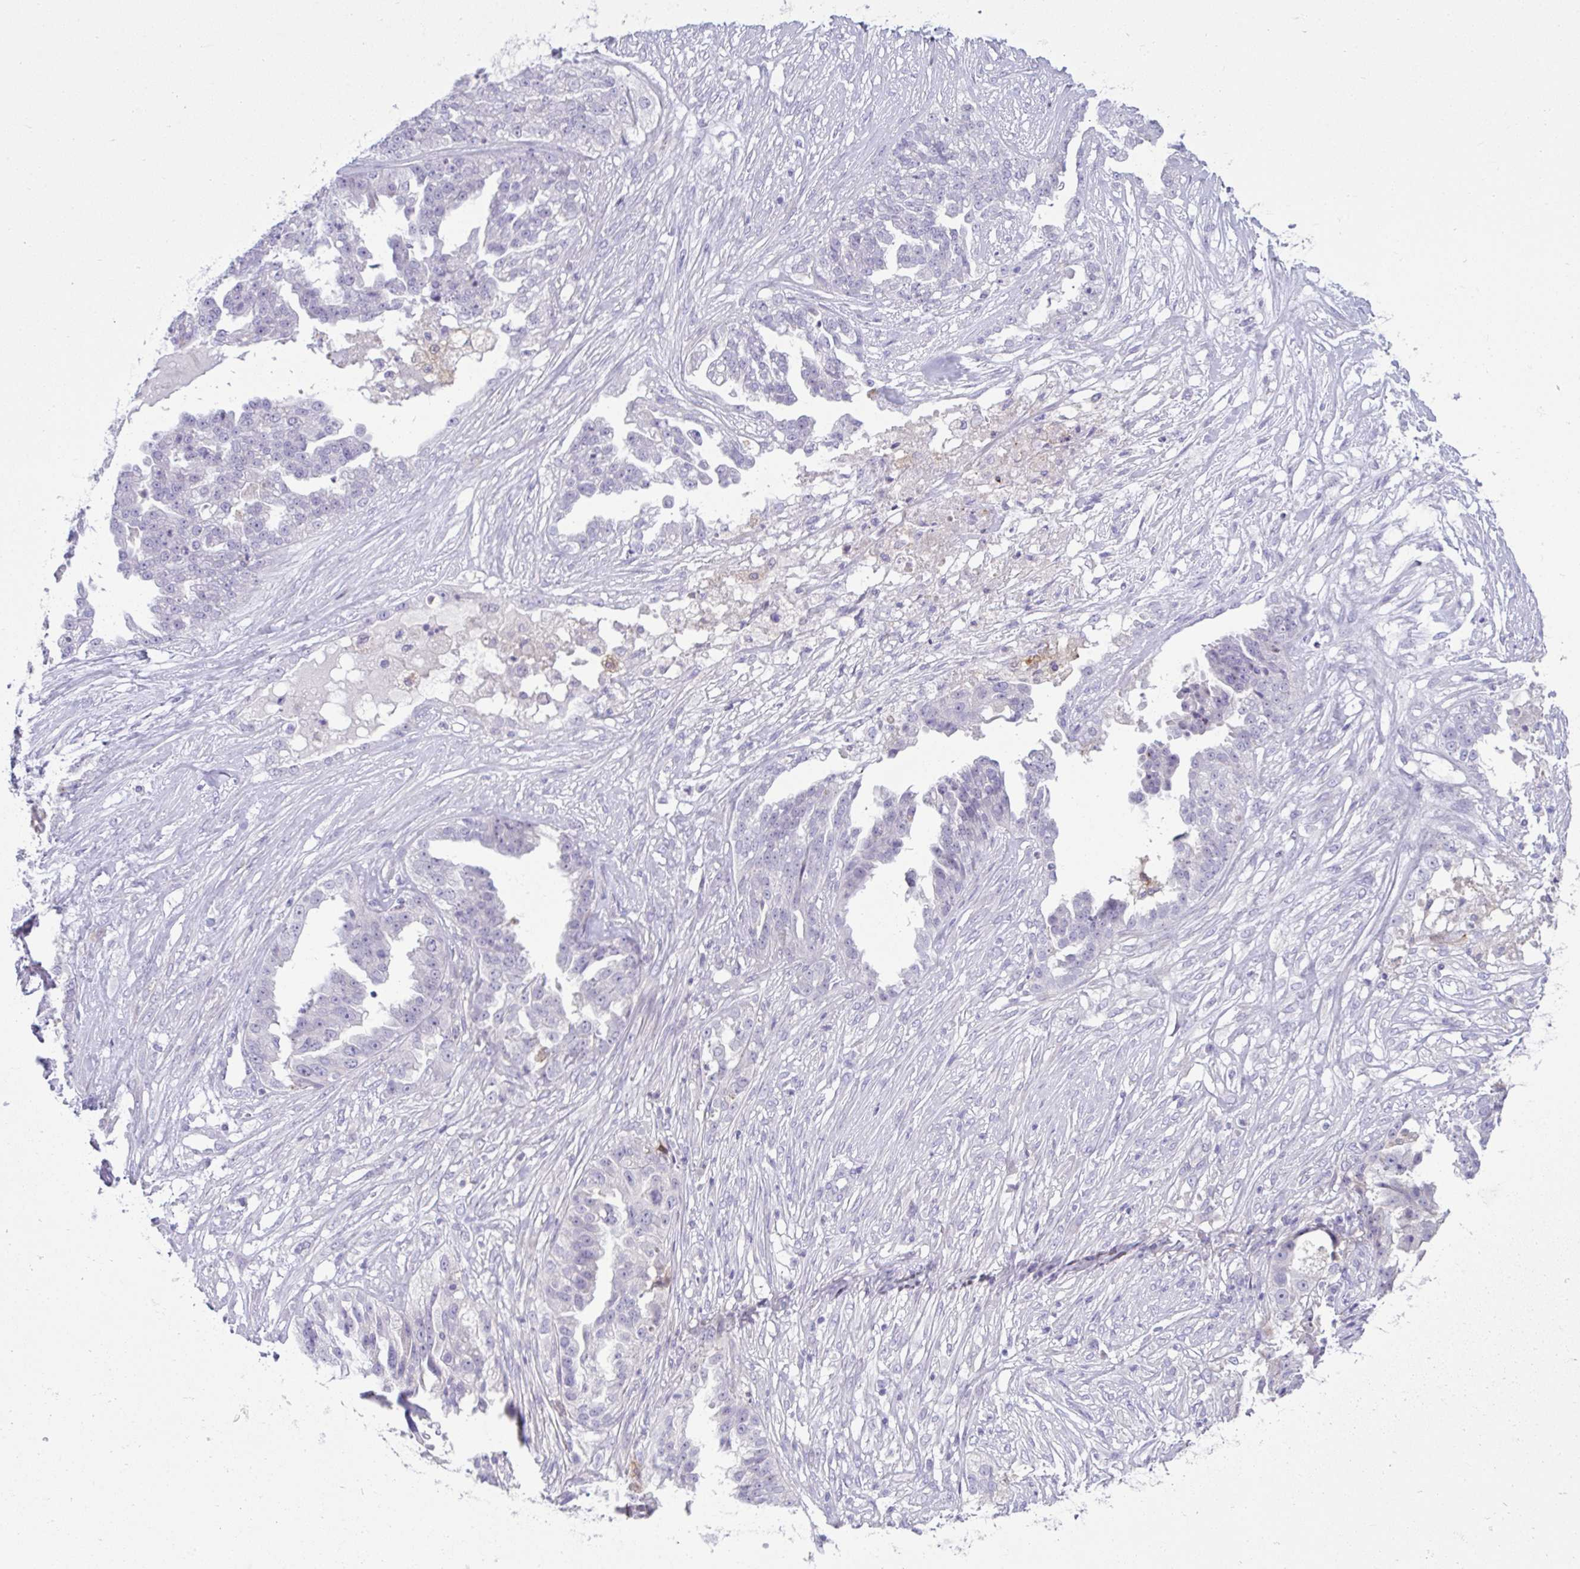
{"staining": {"intensity": "negative", "quantity": "none", "location": "none"}, "tissue": "ovarian cancer", "cell_type": "Tumor cells", "image_type": "cancer", "snomed": [{"axis": "morphology", "description": "Cystadenocarcinoma, serous, NOS"}, {"axis": "topography", "description": "Ovary"}], "caption": "High power microscopy photomicrograph of an IHC histopathology image of ovarian cancer (serous cystadenocarcinoma), revealing no significant expression in tumor cells.", "gene": "RGPD5", "patient": {"sex": "female", "age": 58}}